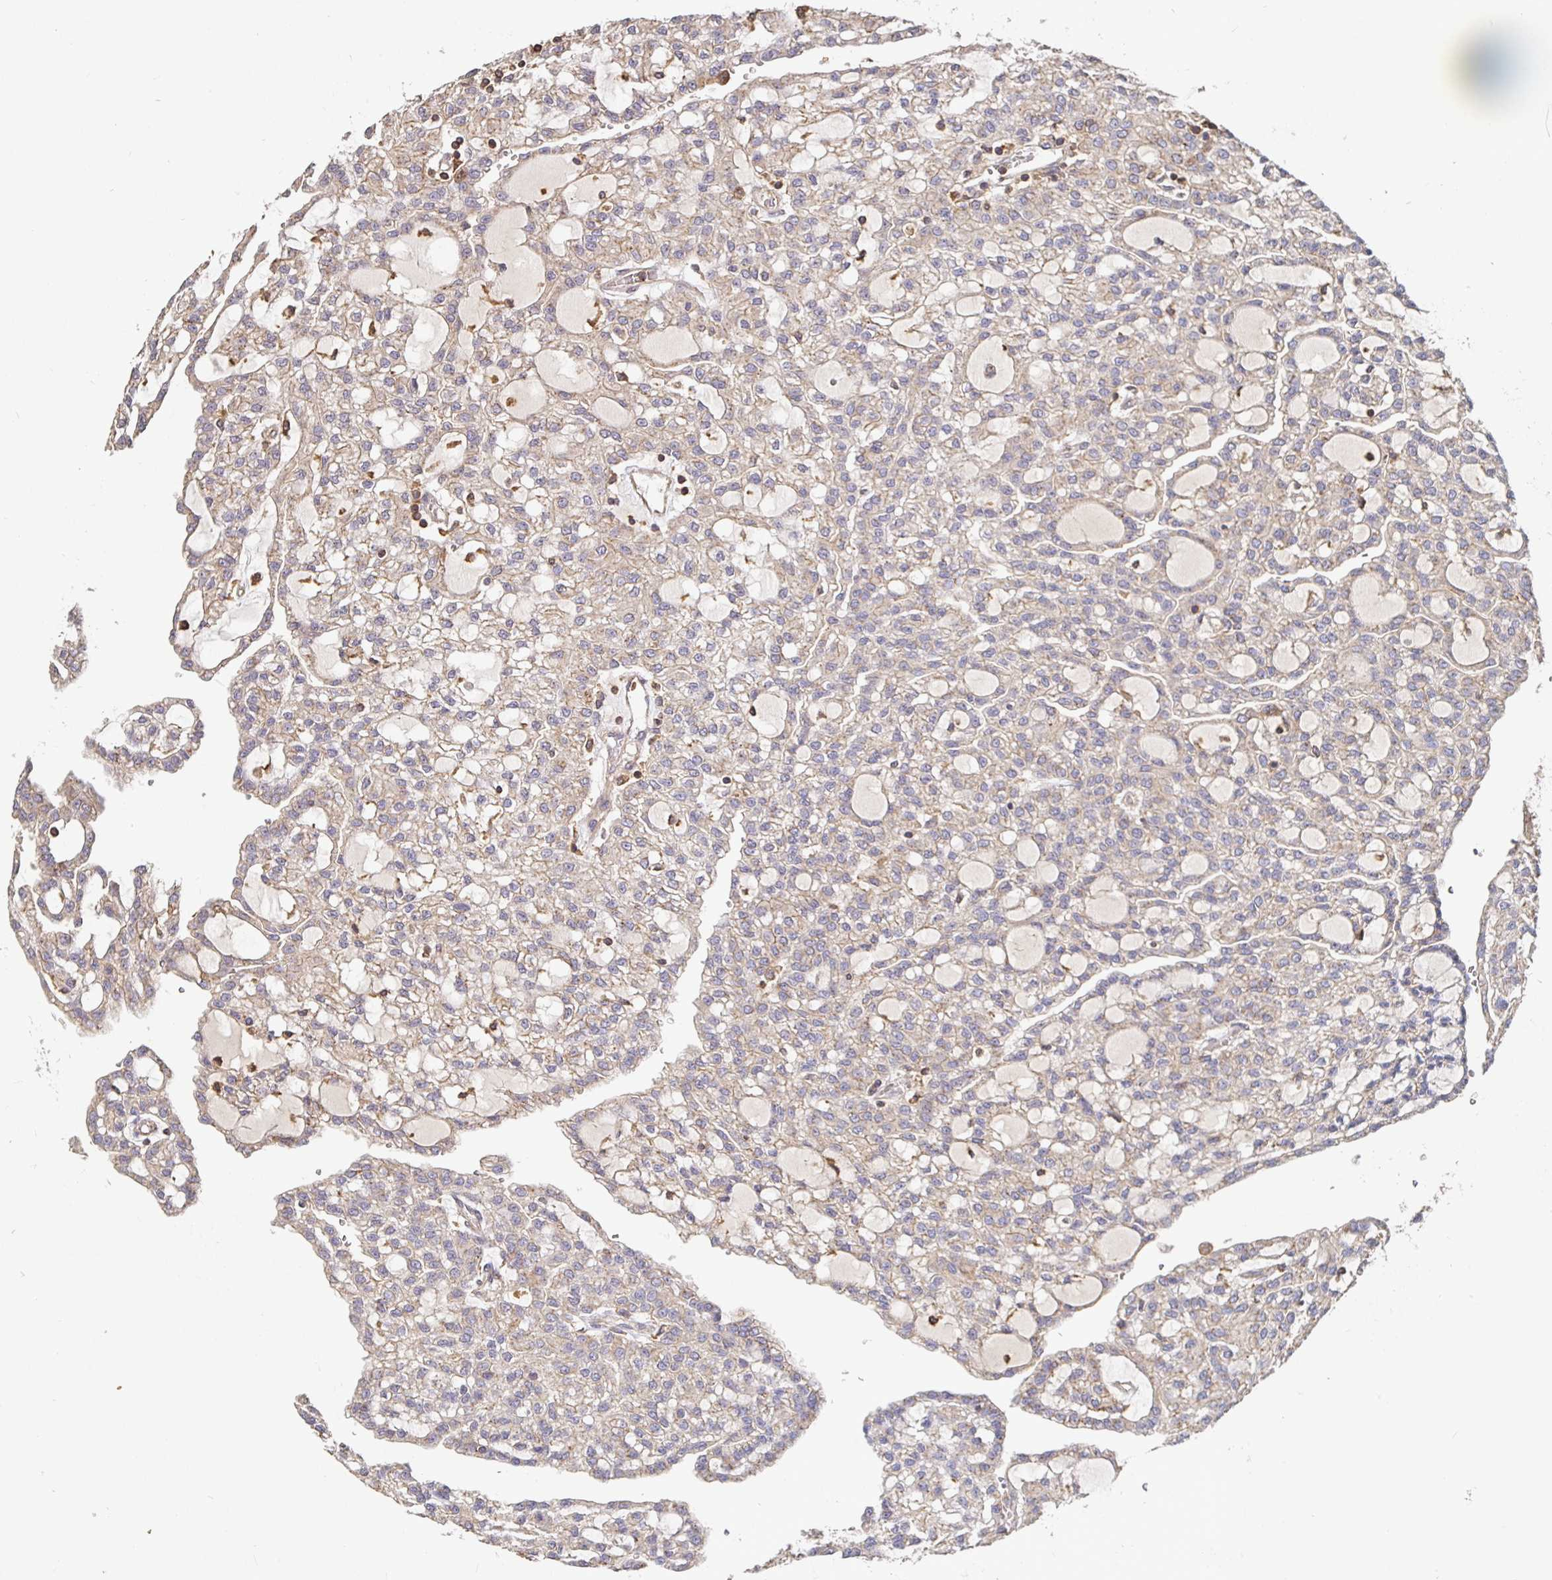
{"staining": {"intensity": "weak", "quantity": "25%-75%", "location": "cytoplasmic/membranous"}, "tissue": "renal cancer", "cell_type": "Tumor cells", "image_type": "cancer", "snomed": [{"axis": "morphology", "description": "Adenocarcinoma, NOS"}, {"axis": "topography", "description": "Kidney"}], "caption": "An immunohistochemistry photomicrograph of tumor tissue is shown. Protein staining in brown shows weak cytoplasmic/membranous positivity in renal adenocarcinoma within tumor cells.", "gene": "C1QTNF7", "patient": {"sex": "male", "age": 63}}